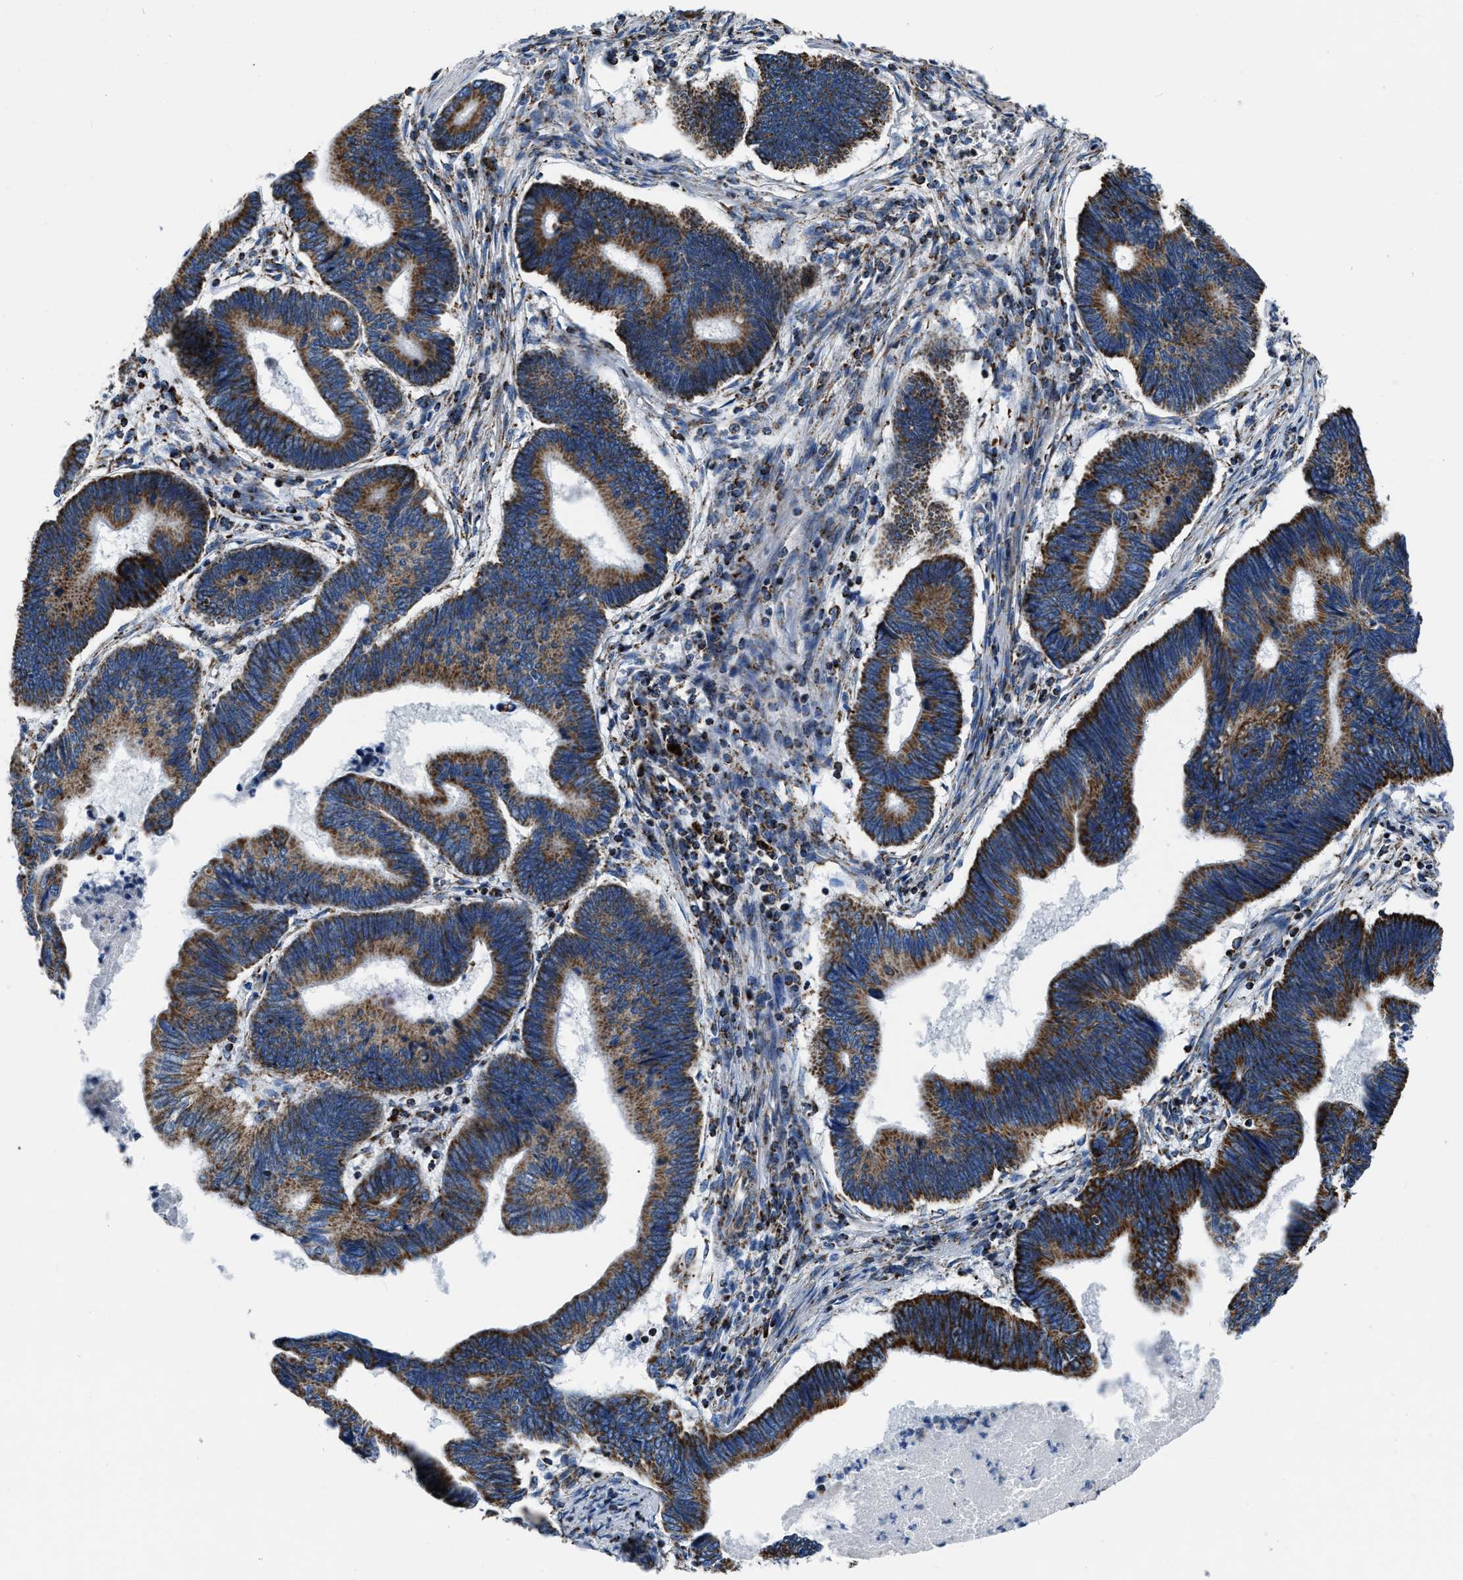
{"staining": {"intensity": "strong", "quantity": ">75%", "location": "cytoplasmic/membranous"}, "tissue": "pancreatic cancer", "cell_type": "Tumor cells", "image_type": "cancer", "snomed": [{"axis": "morphology", "description": "Adenocarcinoma, NOS"}, {"axis": "topography", "description": "Pancreas"}], "caption": "Pancreatic adenocarcinoma stained for a protein reveals strong cytoplasmic/membranous positivity in tumor cells.", "gene": "NSD3", "patient": {"sex": "female", "age": 70}}